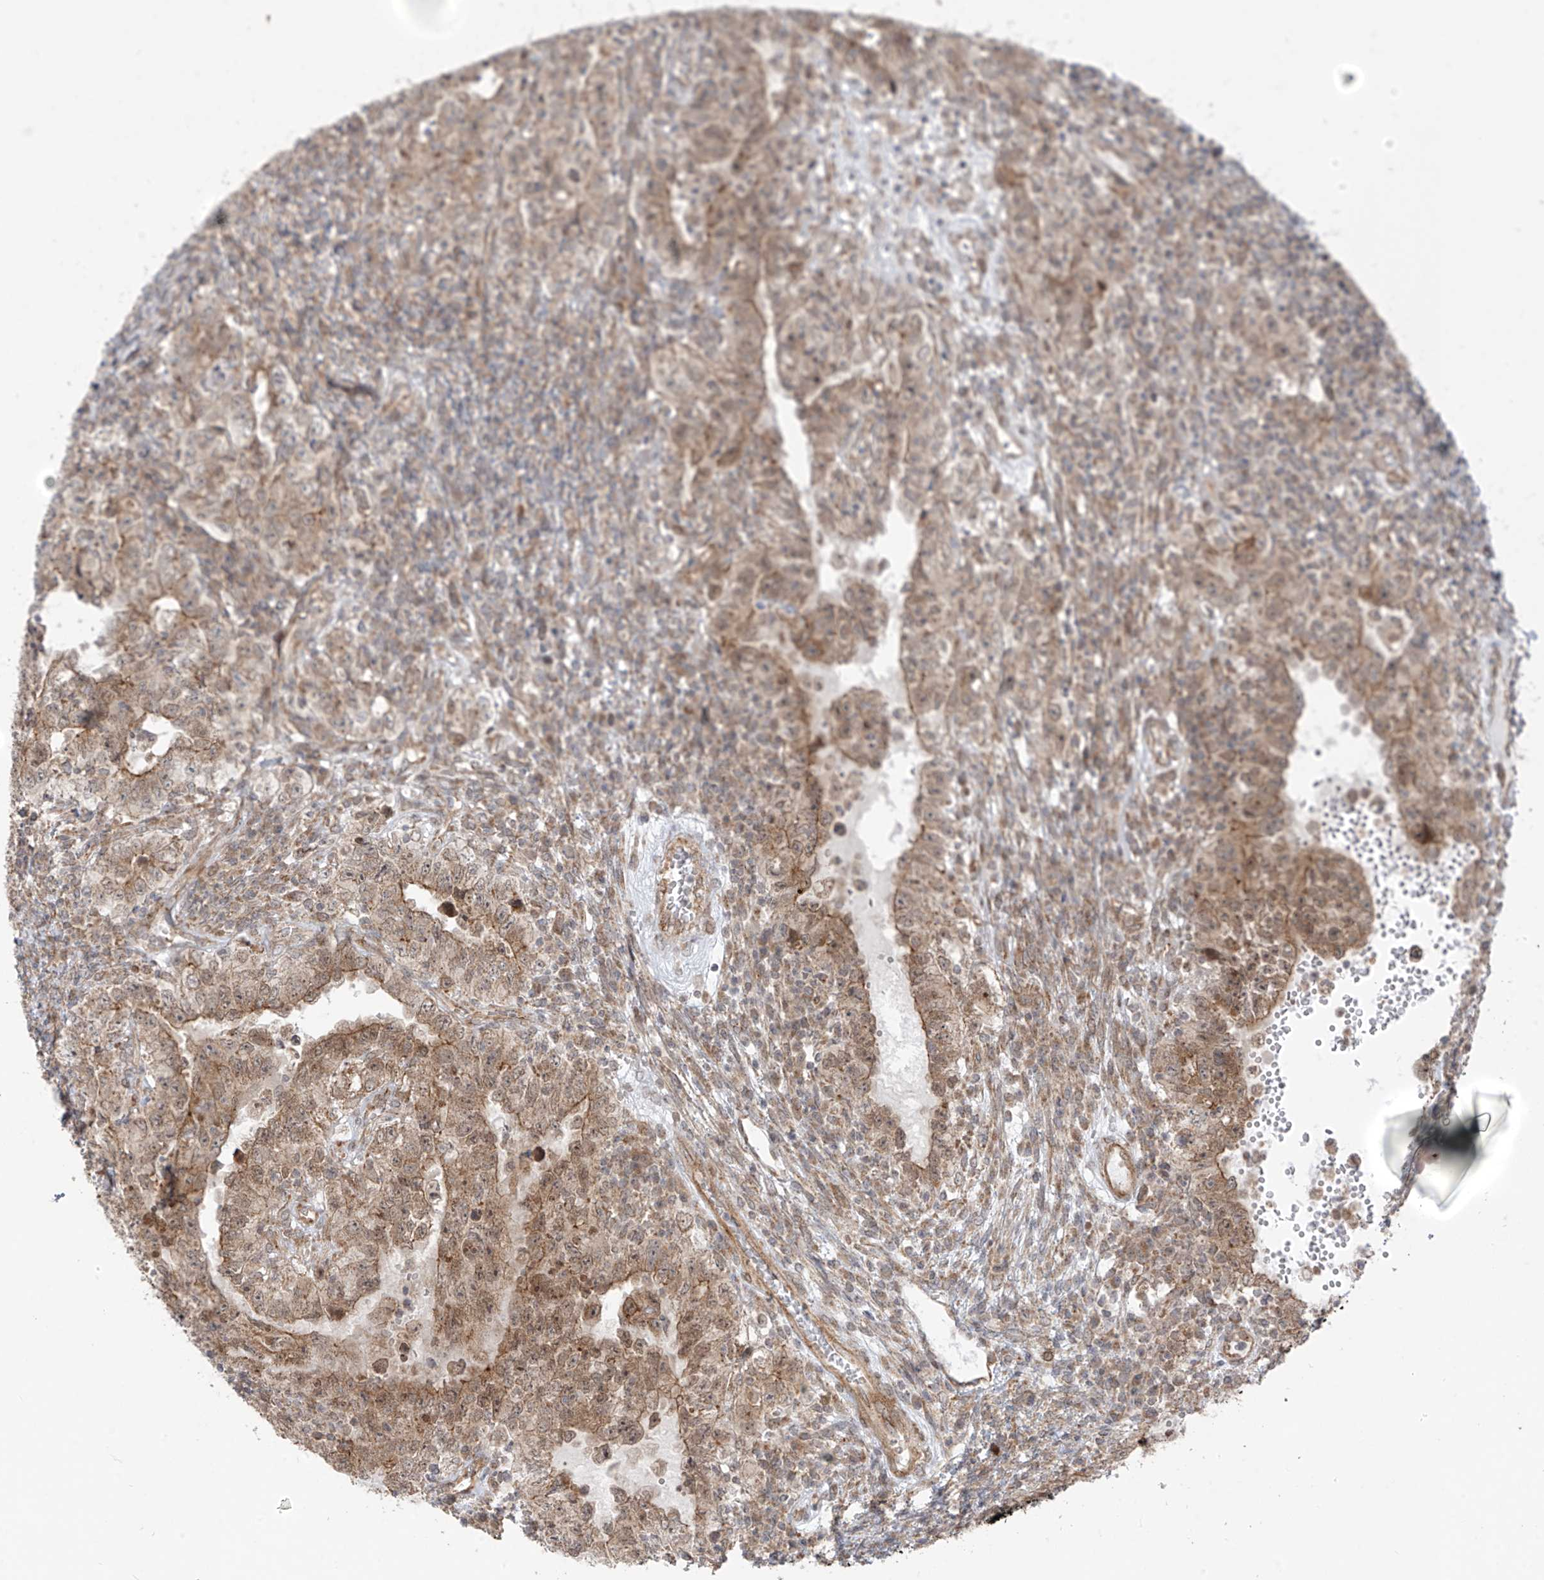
{"staining": {"intensity": "moderate", "quantity": ">75%", "location": "cytoplasmic/membranous"}, "tissue": "testis cancer", "cell_type": "Tumor cells", "image_type": "cancer", "snomed": [{"axis": "morphology", "description": "Carcinoma, Embryonal, NOS"}, {"axis": "topography", "description": "Testis"}], "caption": "A histopathology image of human testis cancer (embryonal carcinoma) stained for a protein displays moderate cytoplasmic/membranous brown staining in tumor cells.", "gene": "PDE11A", "patient": {"sex": "male", "age": 26}}